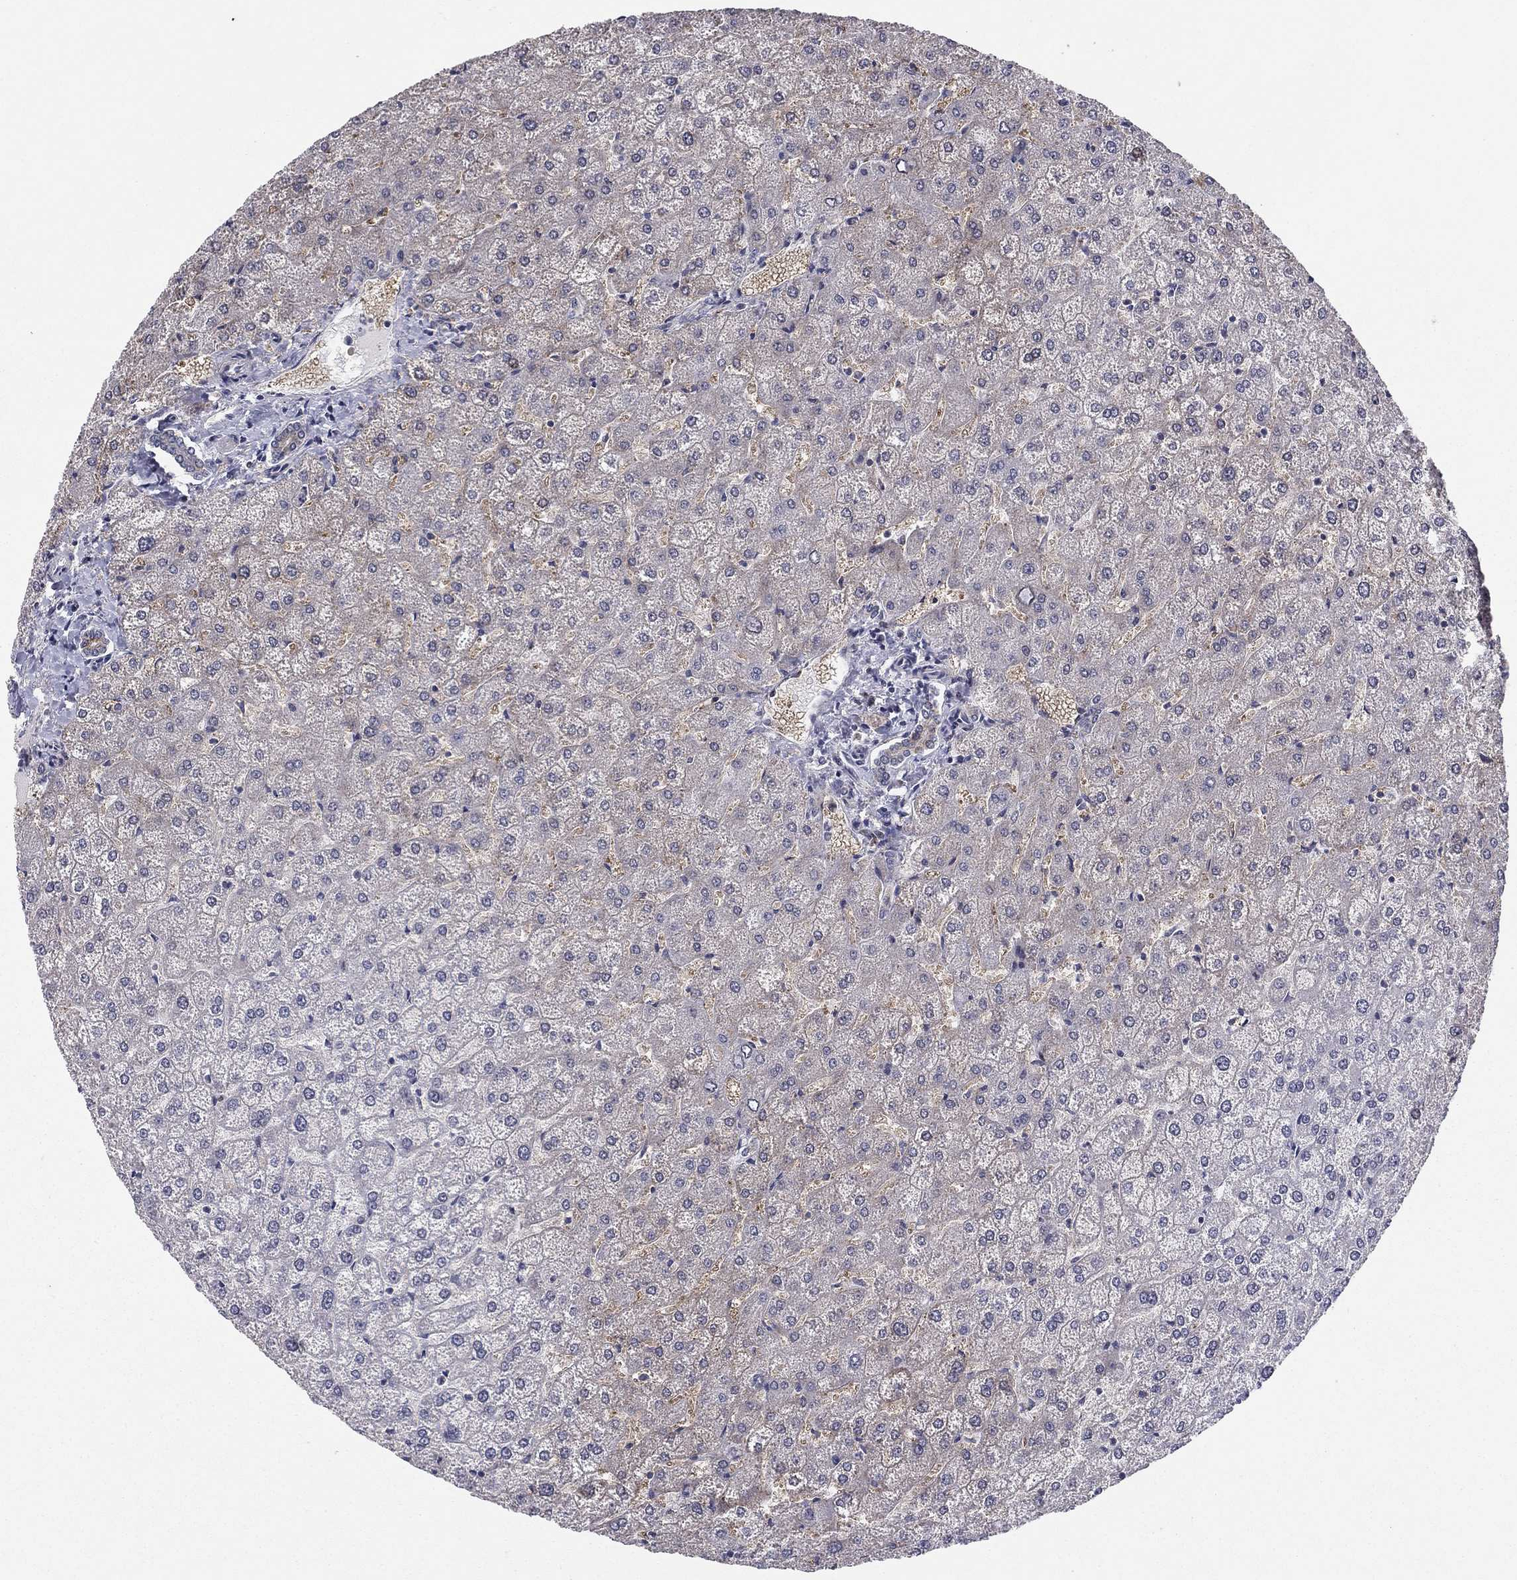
{"staining": {"intensity": "weak", "quantity": ">75%", "location": "cytoplasmic/membranous"}, "tissue": "liver", "cell_type": "Cholangiocytes", "image_type": "normal", "snomed": [{"axis": "morphology", "description": "Normal tissue, NOS"}, {"axis": "topography", "description": "Liver"}], "caption": "A high-resolution photomicrograph shows immunohistochemistry (IHC) staining of benign liver, which demonstrates weak cytoplasmic/membranous staining in about >75% of cholangiocytes.", "gene": "BCL11A", "patient": {"sex": "female", "age": 32}}